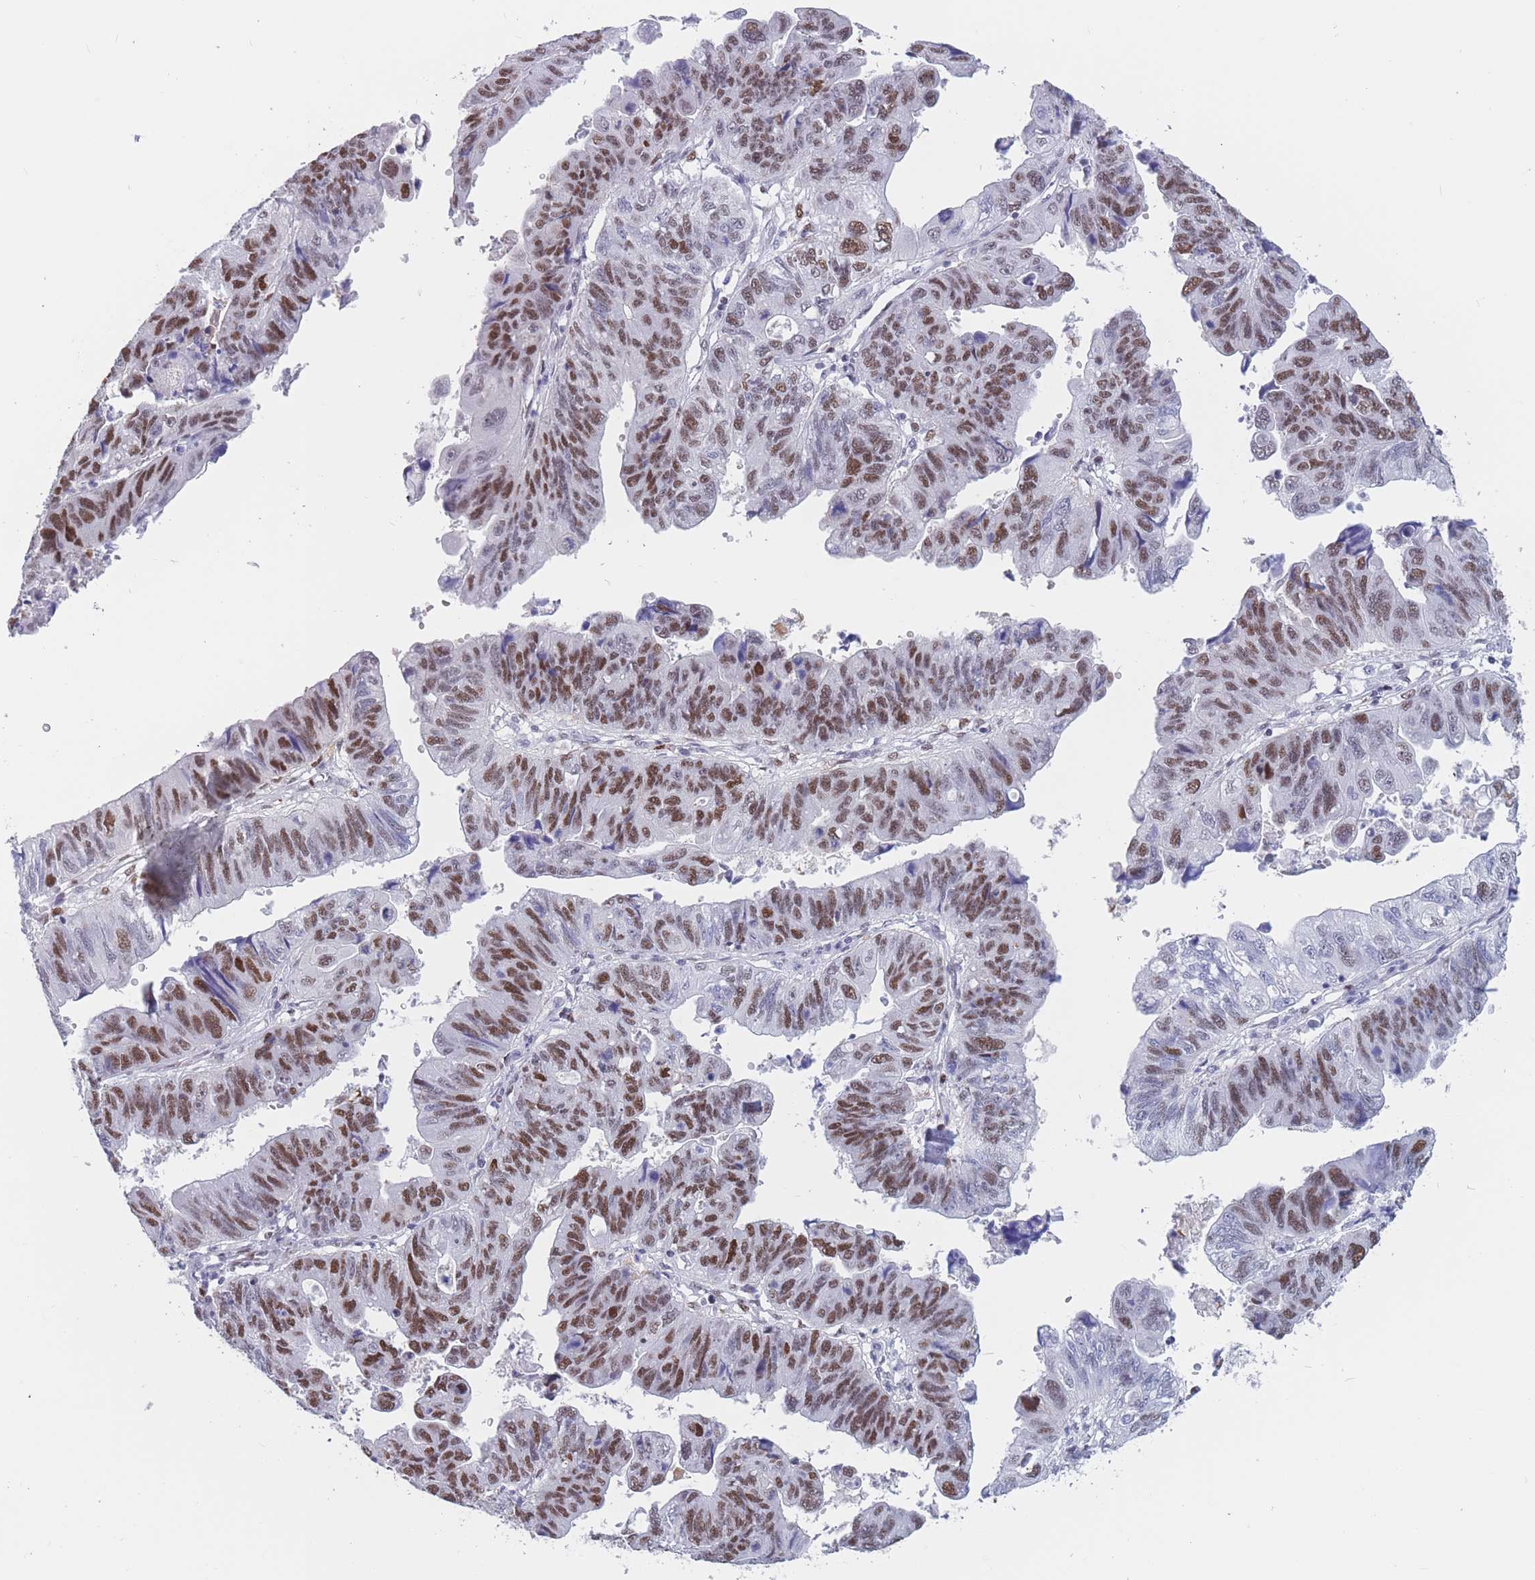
{"staining": {"intensity": "moderate", "quantity": ">75%", "location": "nuclear"}, "tissue": "stomach cancer", "cell_type": "Tumor cells", "image_type": "cancer", "snomed": [{"axis": "morphology", "description": "Adenocarcinoma, NOS"}, {"axis": "topography", "description": "Stomach"}], "caption": "IHC staining of stomach cancer (adenocarcinoma), which exhibits medium levels of moderate nuclear staining in about >75% of tumor cells indicating moderate nuclear protein positivity. The staining was performed using DAB (brown) for protein detection and nuclei were counterstained in hematoxylin (blue).", "gene": "NASP", "patient": {"sex": "male", "age": 59}}